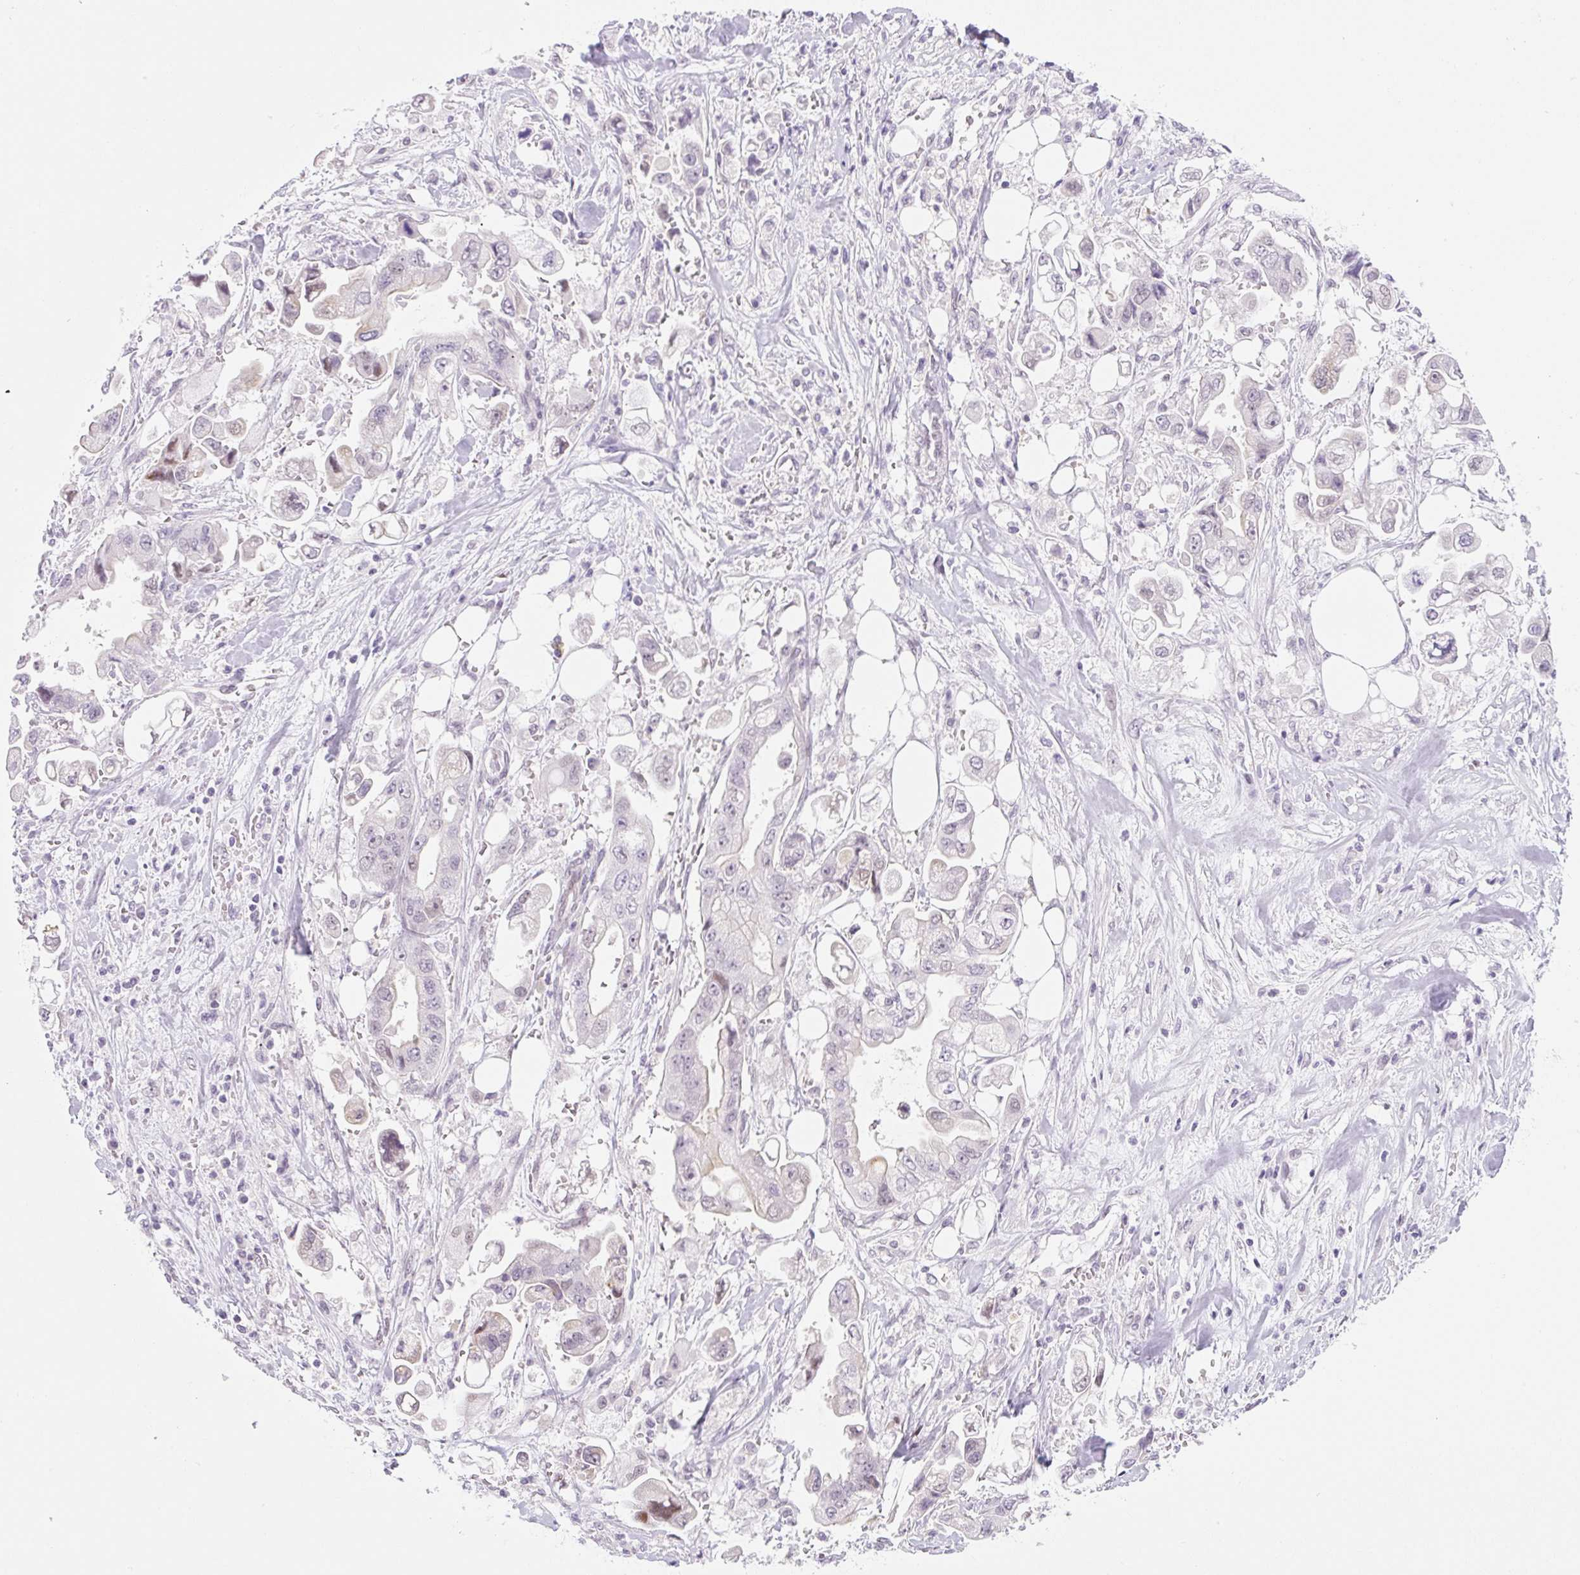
{"staining": {"intensity": "negative", "quantity": "none", "location": "none"}, "tissue": "stomach cancer", "cell_type": "Tumor cells", "image_type": "cancer", "snomed": [{"axis": "morphology", "description": "Adenocarcinoma, NOS"}, {"axis": "topography", "description": "Stomach"}], "caption": "The image exhibits no staining of tumor cells in stomach adenocarcinoma.", "gene": "SYNE3", "patient": {"sex": "male", "age": 62}}